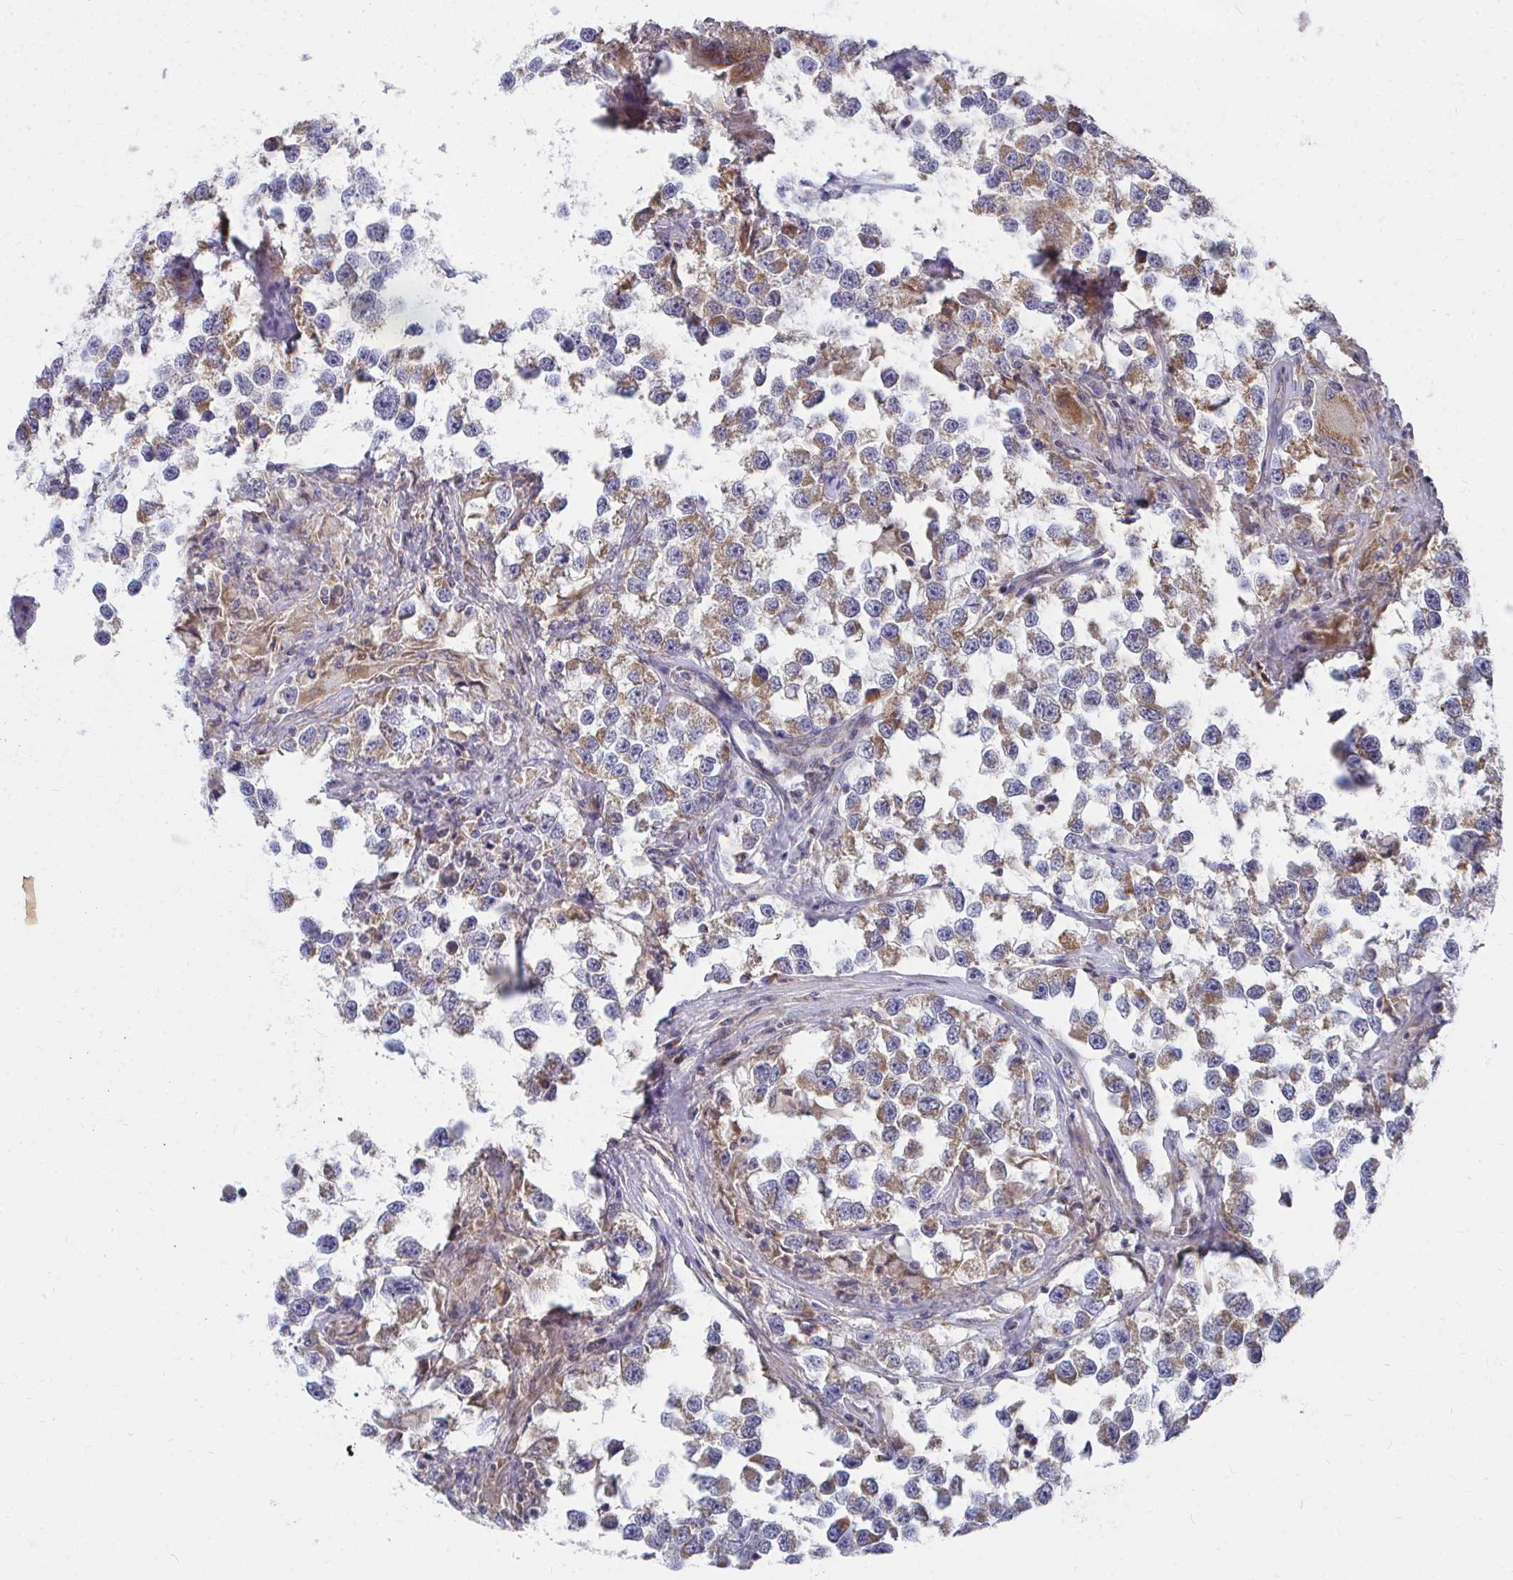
{"staining": {"intensity": "moderate", "quantity": "25%-75%", "location": "cytoplasmic/membranous"}, "tissue": "testis cancer", "cell_type": "Tumor cells", "image_type": "cancer", "snomed": [{"axis": "morphology", "description": "Seminoma, NOS"}, {"axis": "topography", "description": "Testis"}], "caption": "Testis seminoma stained for a protein (brown) demonstrates moderate cytoplasmic/membranous positive staining in about 25%-75% of tumor cells.", "gene": "PEX3", "patient": {"sex": "male", "age": 46}}